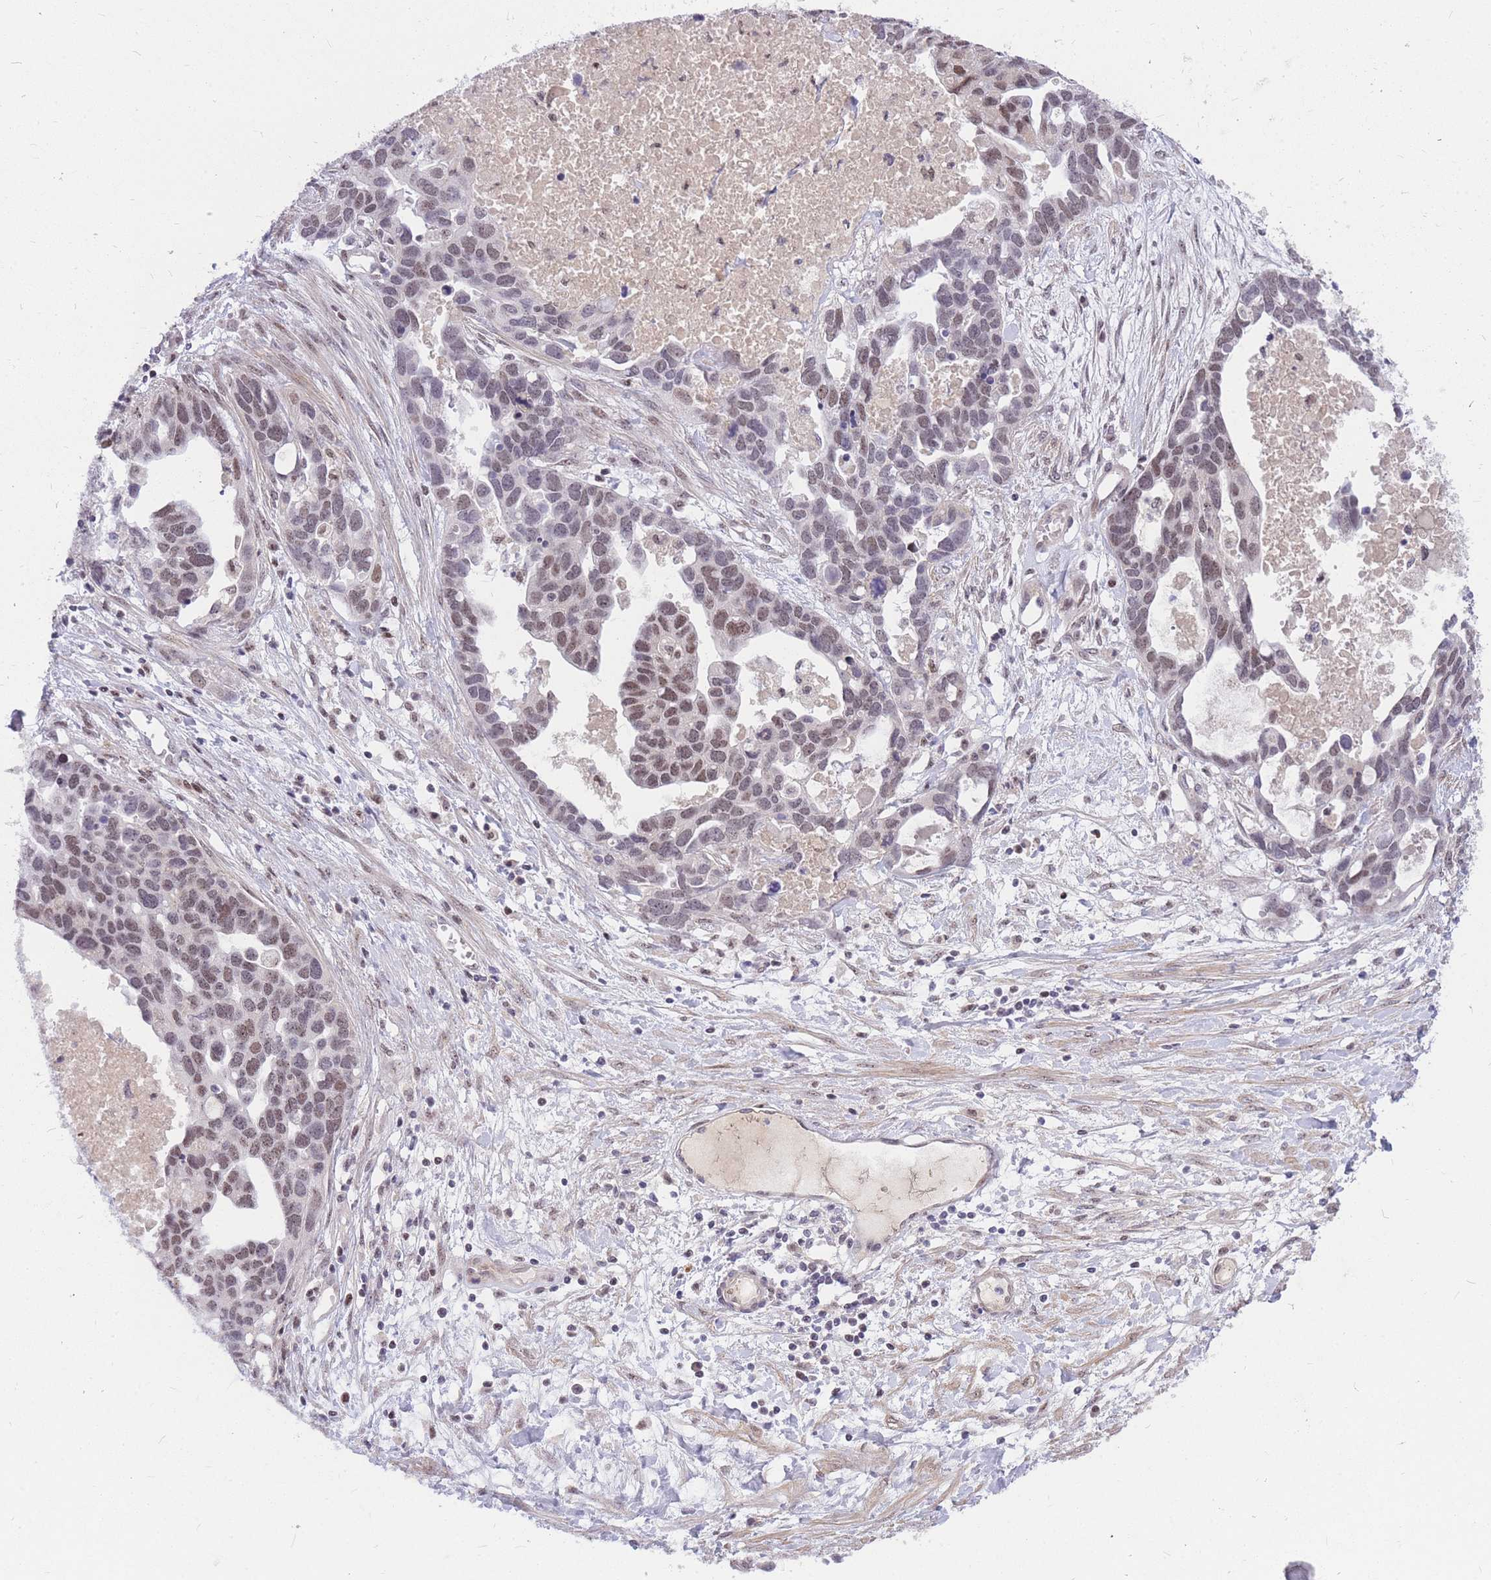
{"staining": {"intensity": "moderate", "quantity": ">75%", "location": "nuclear"}, "tissue": "ovarian cancer", "cell_type": "Tumor cells", "image_type": "cancer", "snomed": [{"axis": "morphology", "description": "Cystadenocarcinoma, serous, NOS"}, {"axis": "topography", "description": "Ovary"}], "caption": "A photomicrograph of ovarian cancer stained for a protein reveals moderate nuclear brown staining in tumor cells.", "gene": "TLE2", "patient": {"sex": "female", "age": 54}}